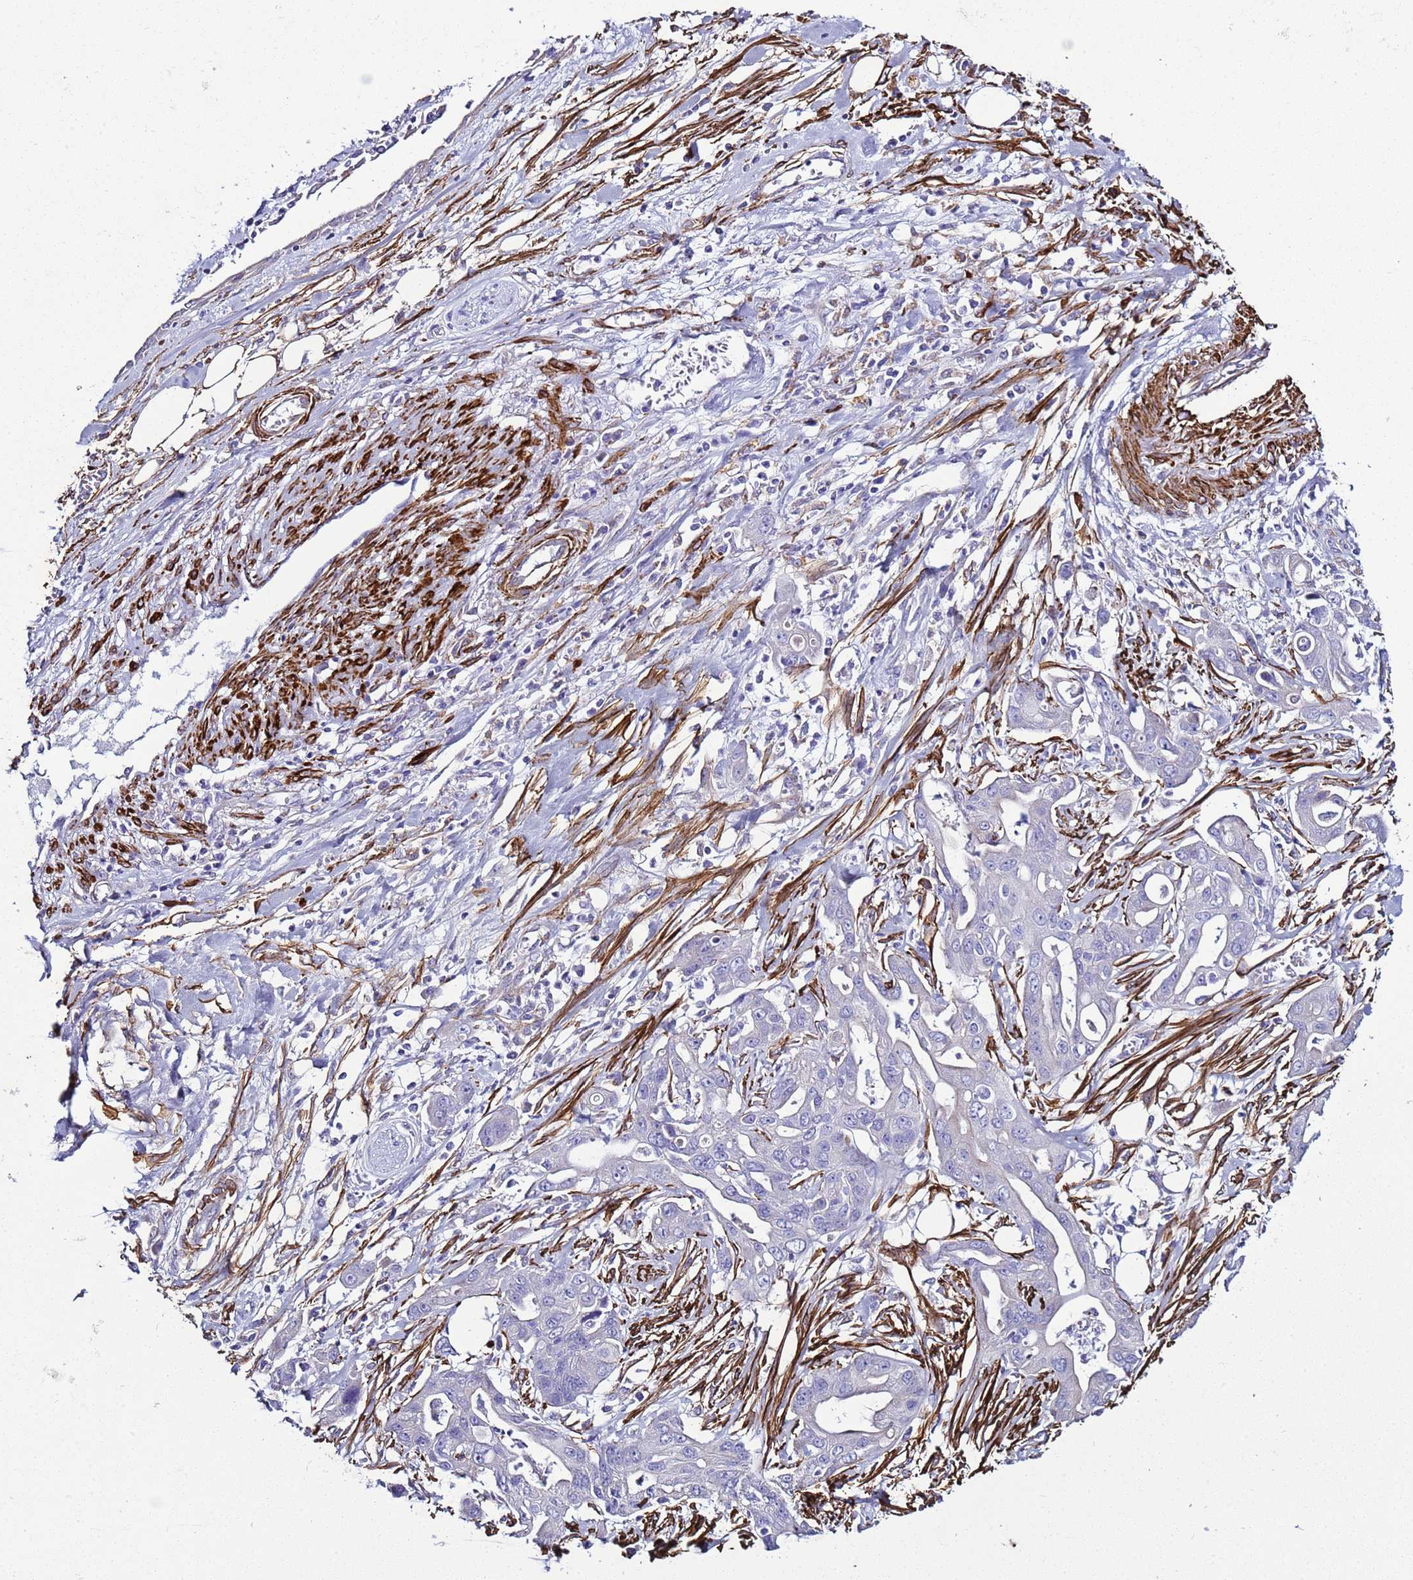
{"staining": {"intensity": "negative", "quantity": "none", "location": "none"}, "tissue": "ovarian cancer", "cell_type": "Tumor cells", "image_type": "cancer", "snomed": [{"axis": "morphology", "description": "Cystadenocarcinoma, mucinous, NOS"}, {"axis": "topography", "description": "Ovary"}], "caption": "The image reveals no staining of tumor cells in ovarian mucinous cystadenocarcinoma.", "gene": "RABL2B", "patient": {"sex": "female", "age": 70}}